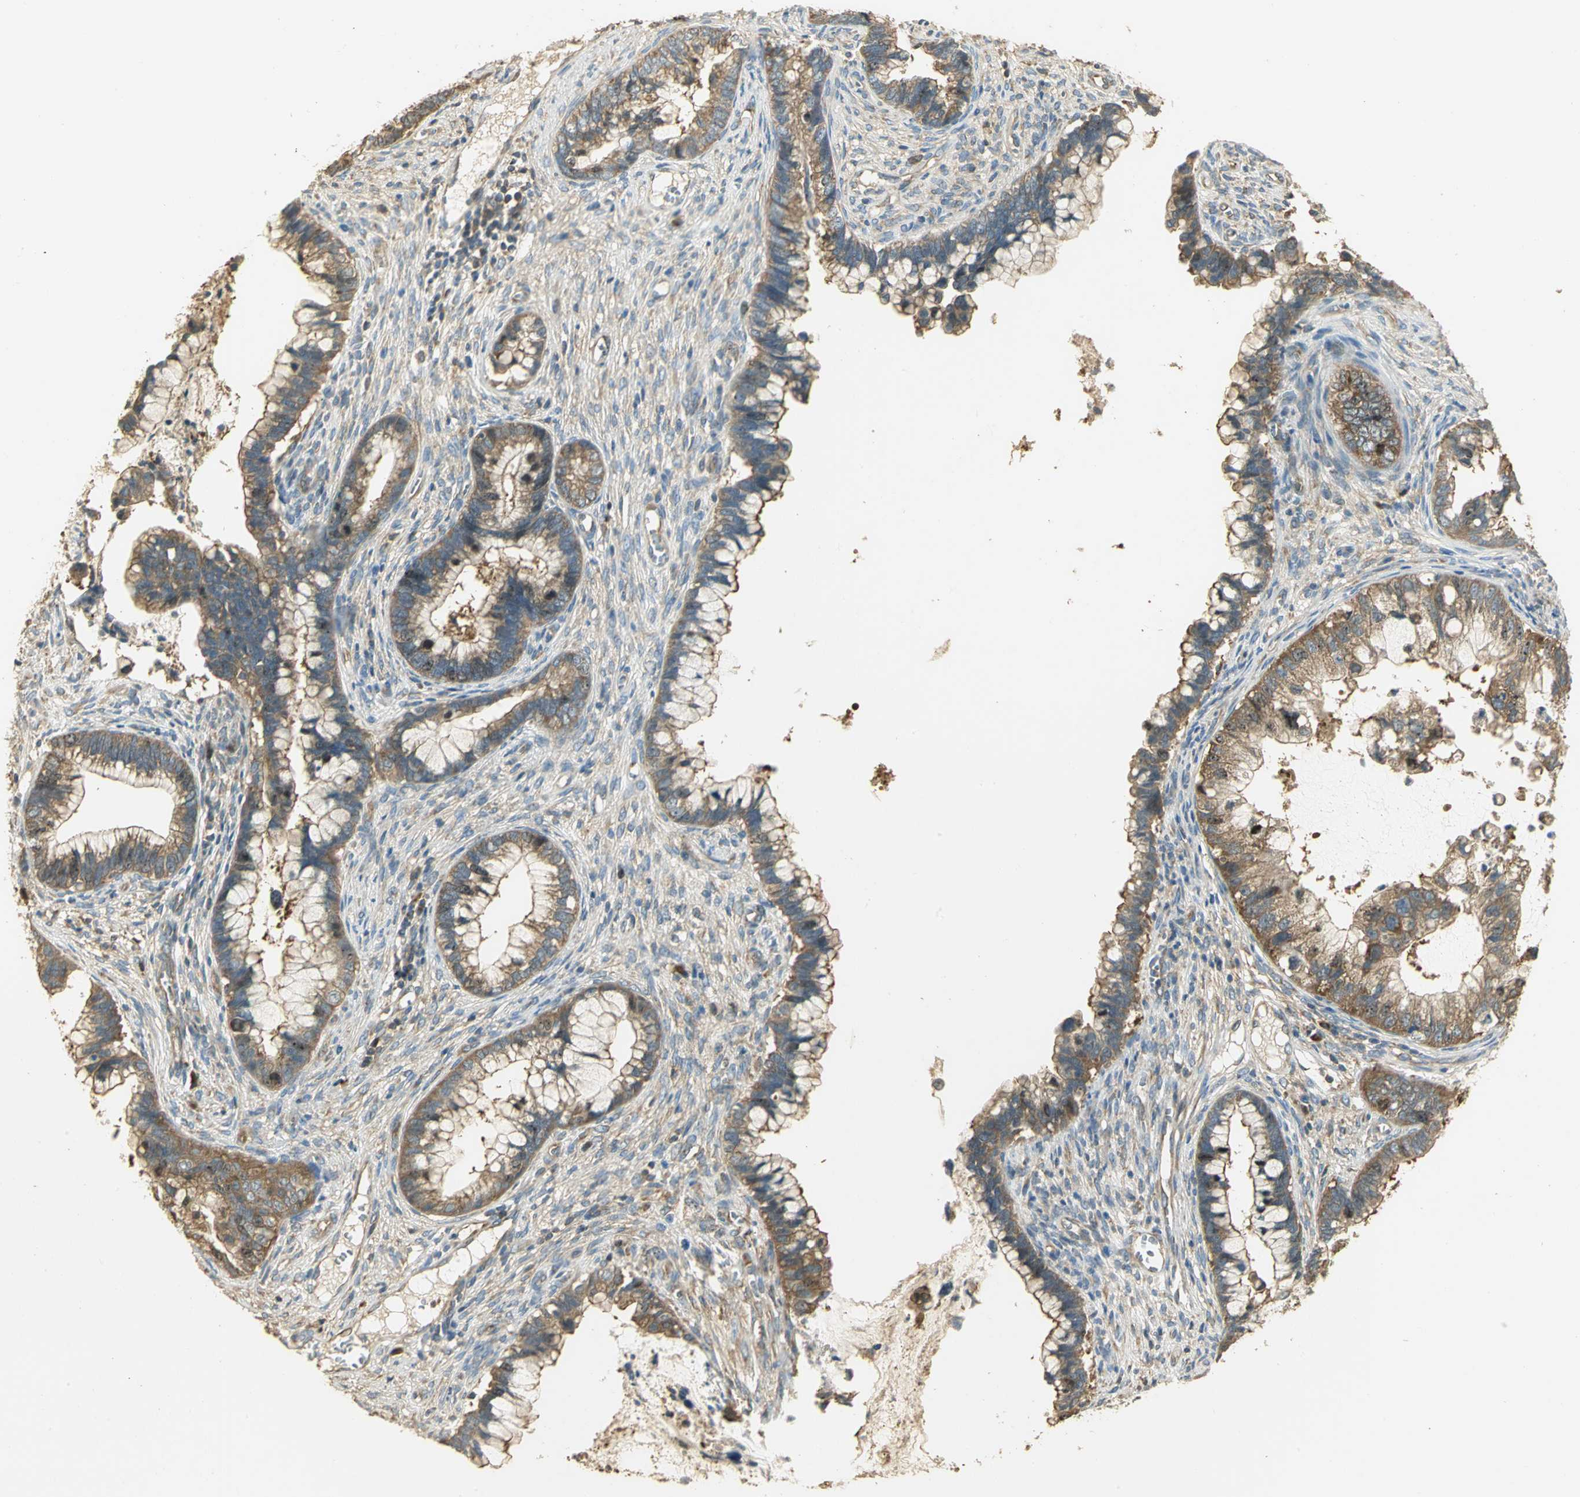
{"staining": {"intensity": "moderate", "quantity": ">75%", "location": "cytoplasmic/membranous"}, "tissue": "cervical cancer", "cell_type": "Tumor cells", "image_type": "cancer", "snomed": [{"axis": "morphology", "description": "Adenocarcinoma, NOS"}, {"axis": "topography", "description": "Cervix"}], "caption": "Immunohistochemical staining of cervical cancer (adenocarcinoma) demonstrates medium levels of moderate cytoplasmic/membranous positivity in approximately >75% of tumor cells.", "gene": "RARS1", "patient": {"sex": "female", "age": 44}}